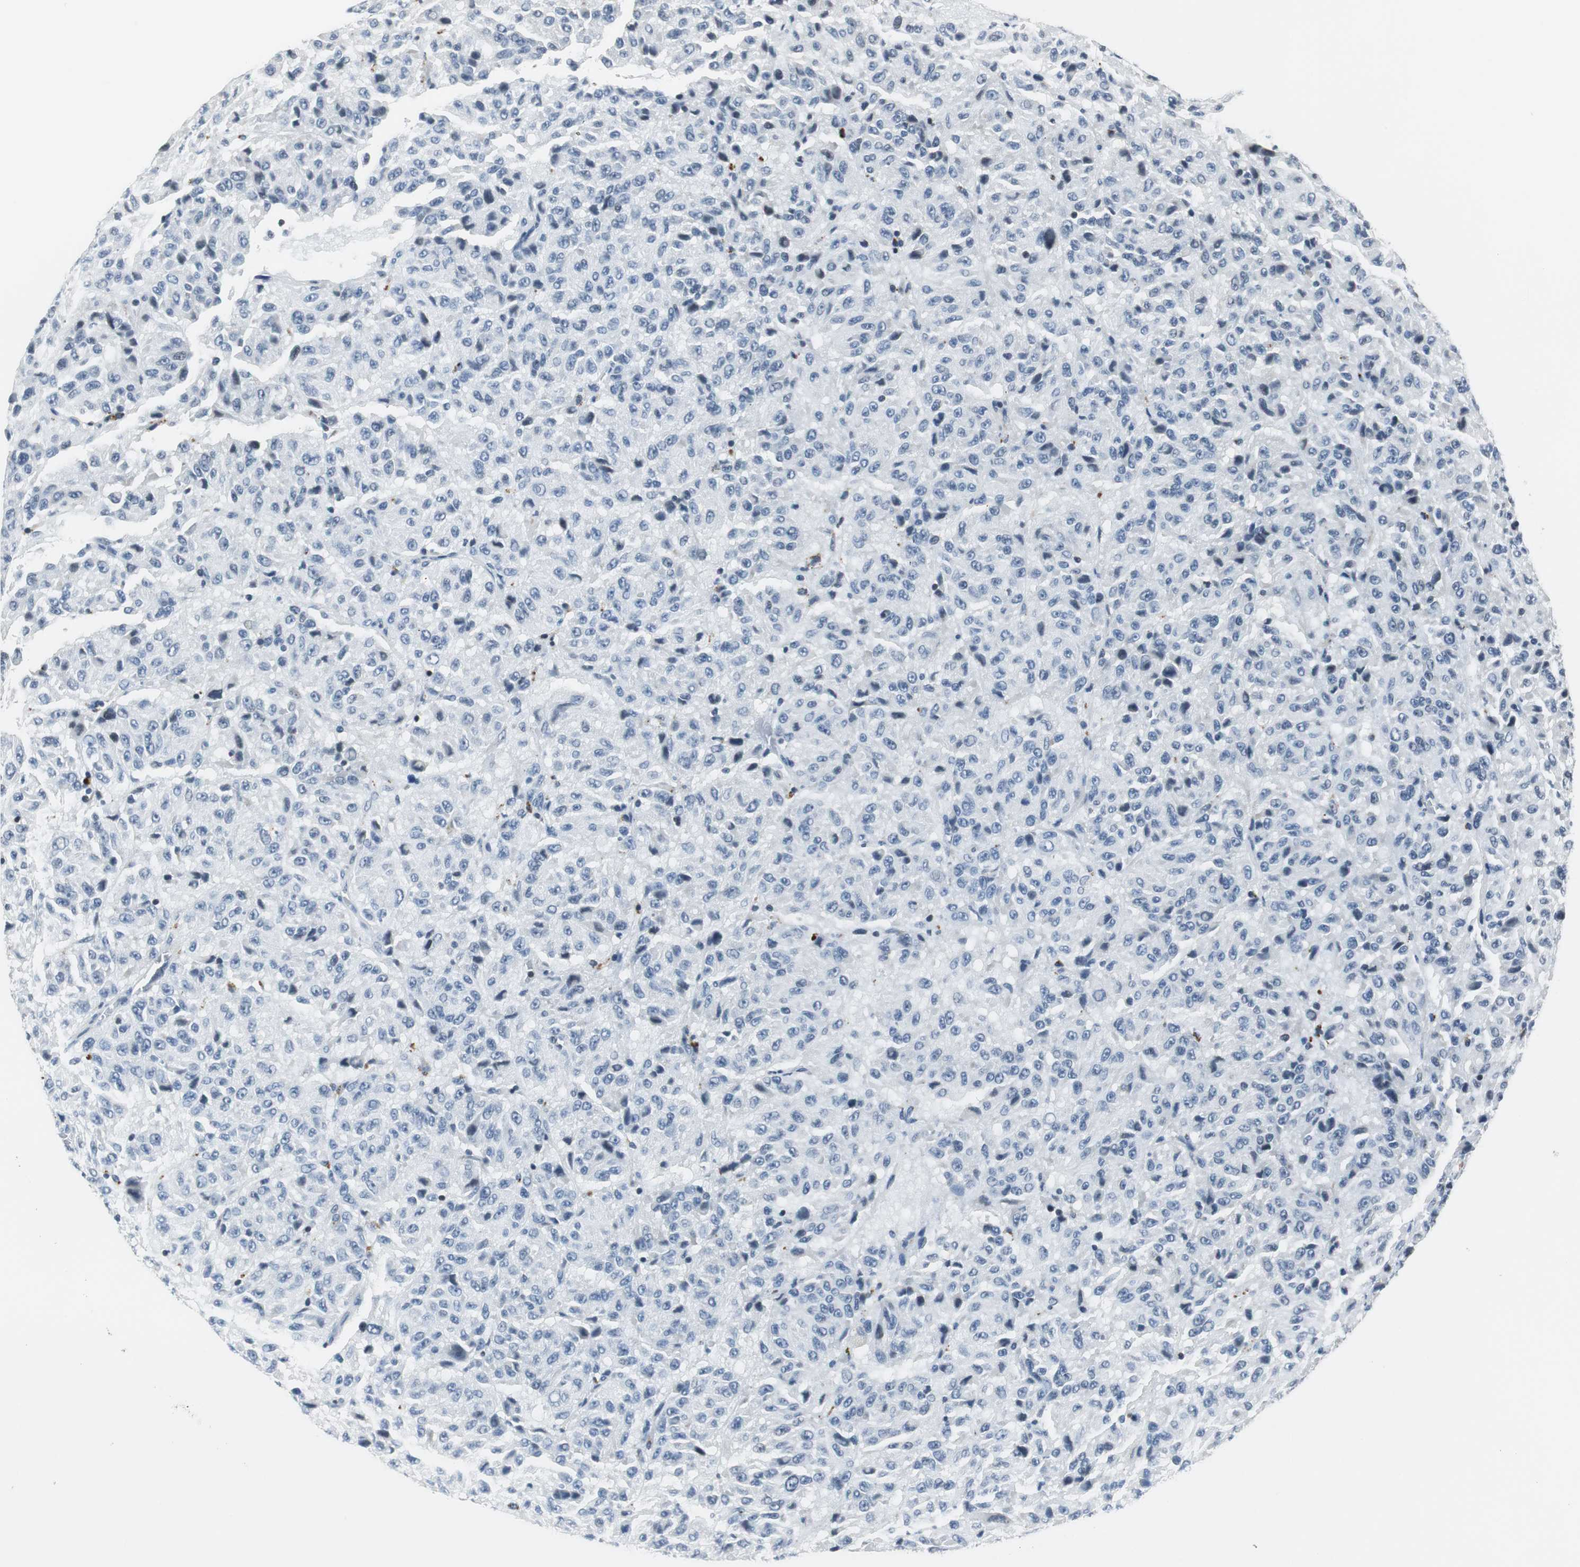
{"staining": {"intensity": "negative", "quantity": "none", "location": "none"}, "tissue": "melanoma", "cell_type": "Tumor cells", "image_type": "cancer", "snomed": [{"axis": "morphology", "description": "Malignant melanoma, Metastatic site"}, {"axis": "topography", "description": "Lung"}], "caption": "Immunohistochemical staining of malignant melanoma (metastatic site) reveals no significant staining in tumor cells.", "gene": "HCFC2", "patient": {"sex": "male", "age": 64}}